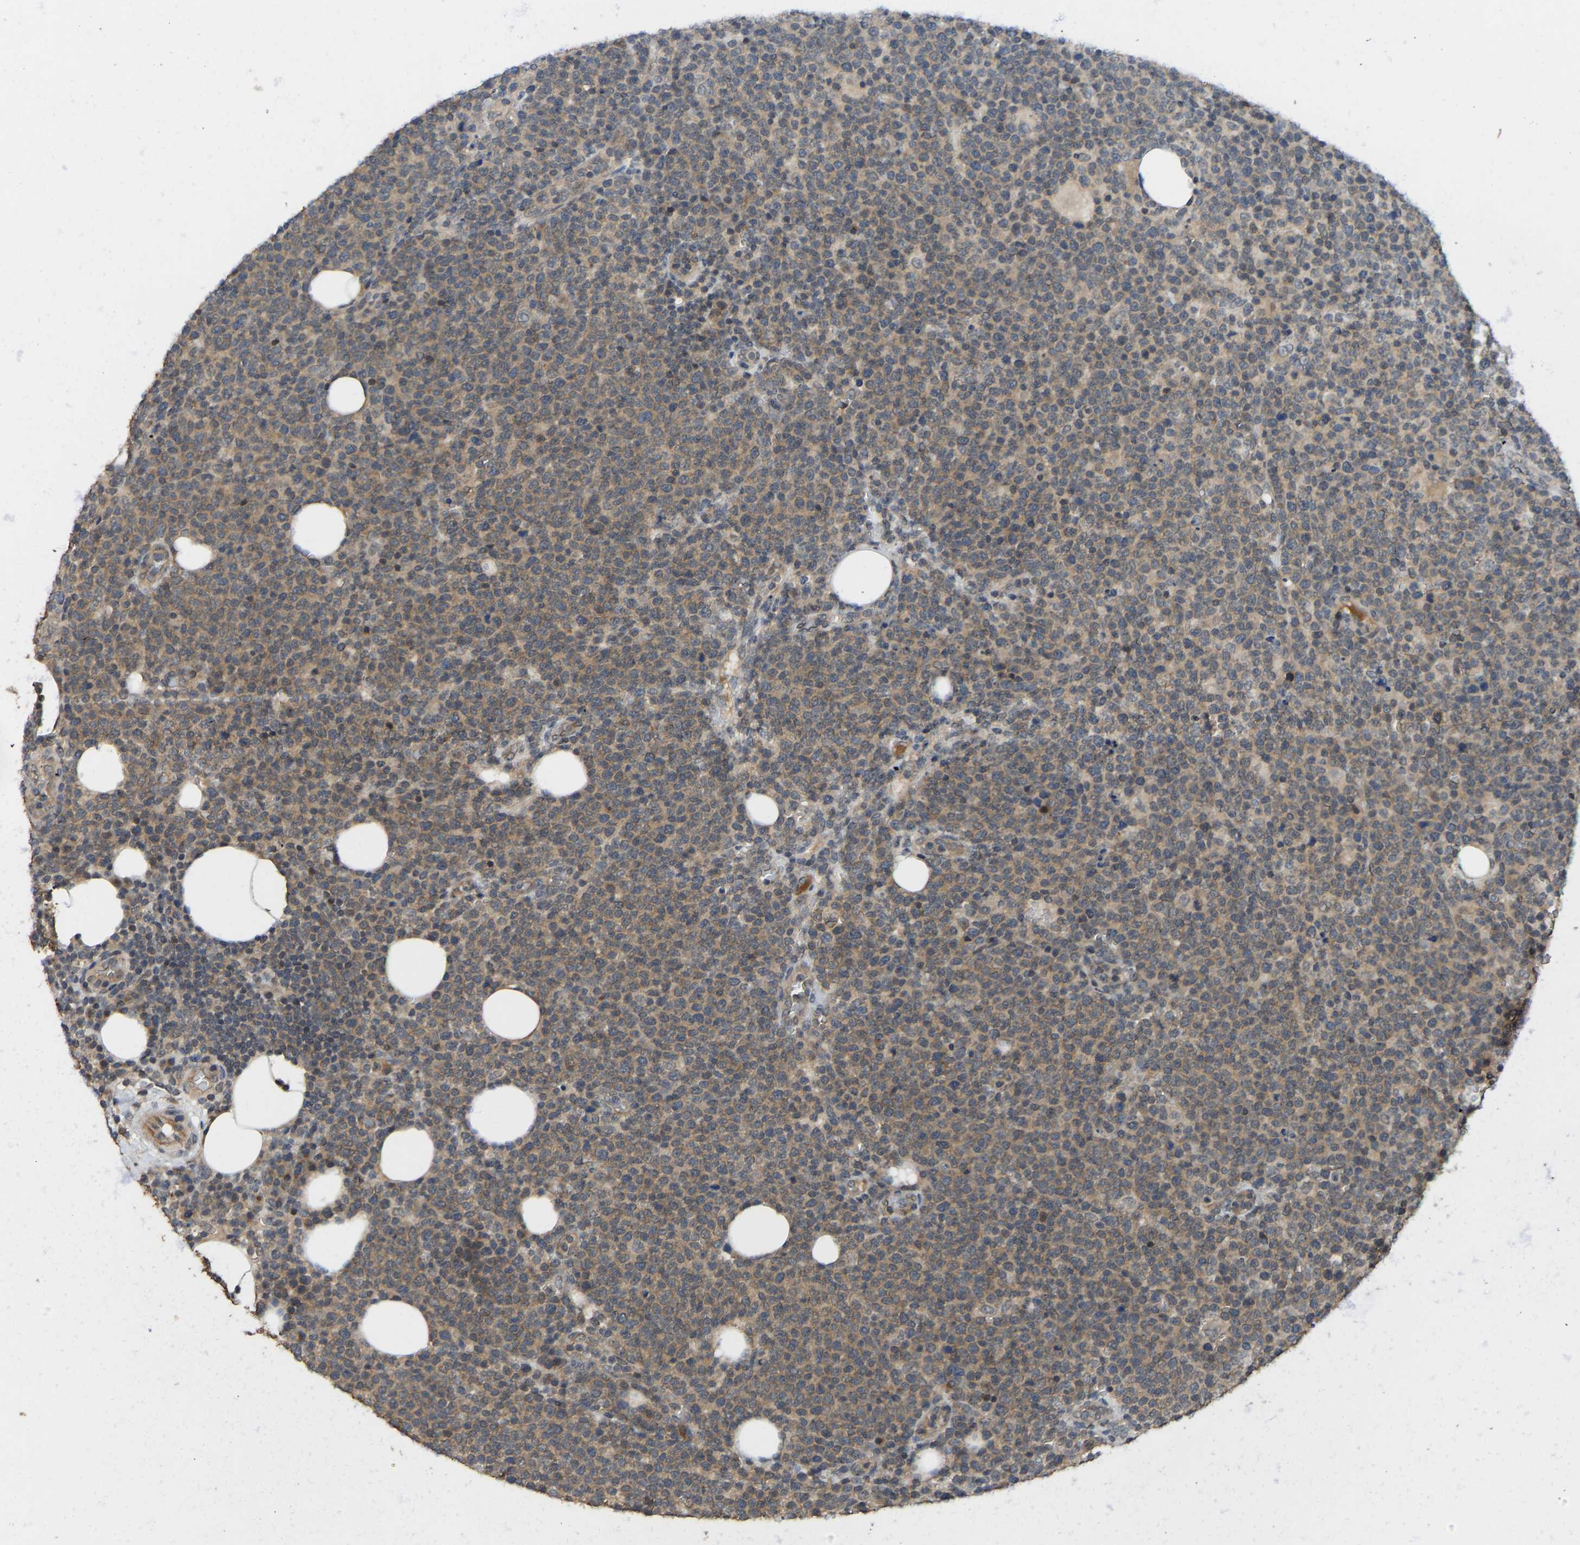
{"staining": {"intensity": "moderate", "quantity": ">75%", "location": "cytoplasmic/membranous"}, "tissue": "lymphoma", "cell_type": "Tumor cells", "image_type": "cancer", "snomed": [{"axis": "morphology", "description": "Malignant lymphoma, non-Hodgkin's type, High grade"}, {"axis": "topography", "description": "Lymph node"}], "caption": "Tumor cells reveal moderate cytoplasmic/membranous staining in about >75% of cells in lymphoma. (brown staining indicates protein expression, while blue staining denotes nuclei).", "gene": "NDRG3", "patient": {"sex": "male", "age": 61}}